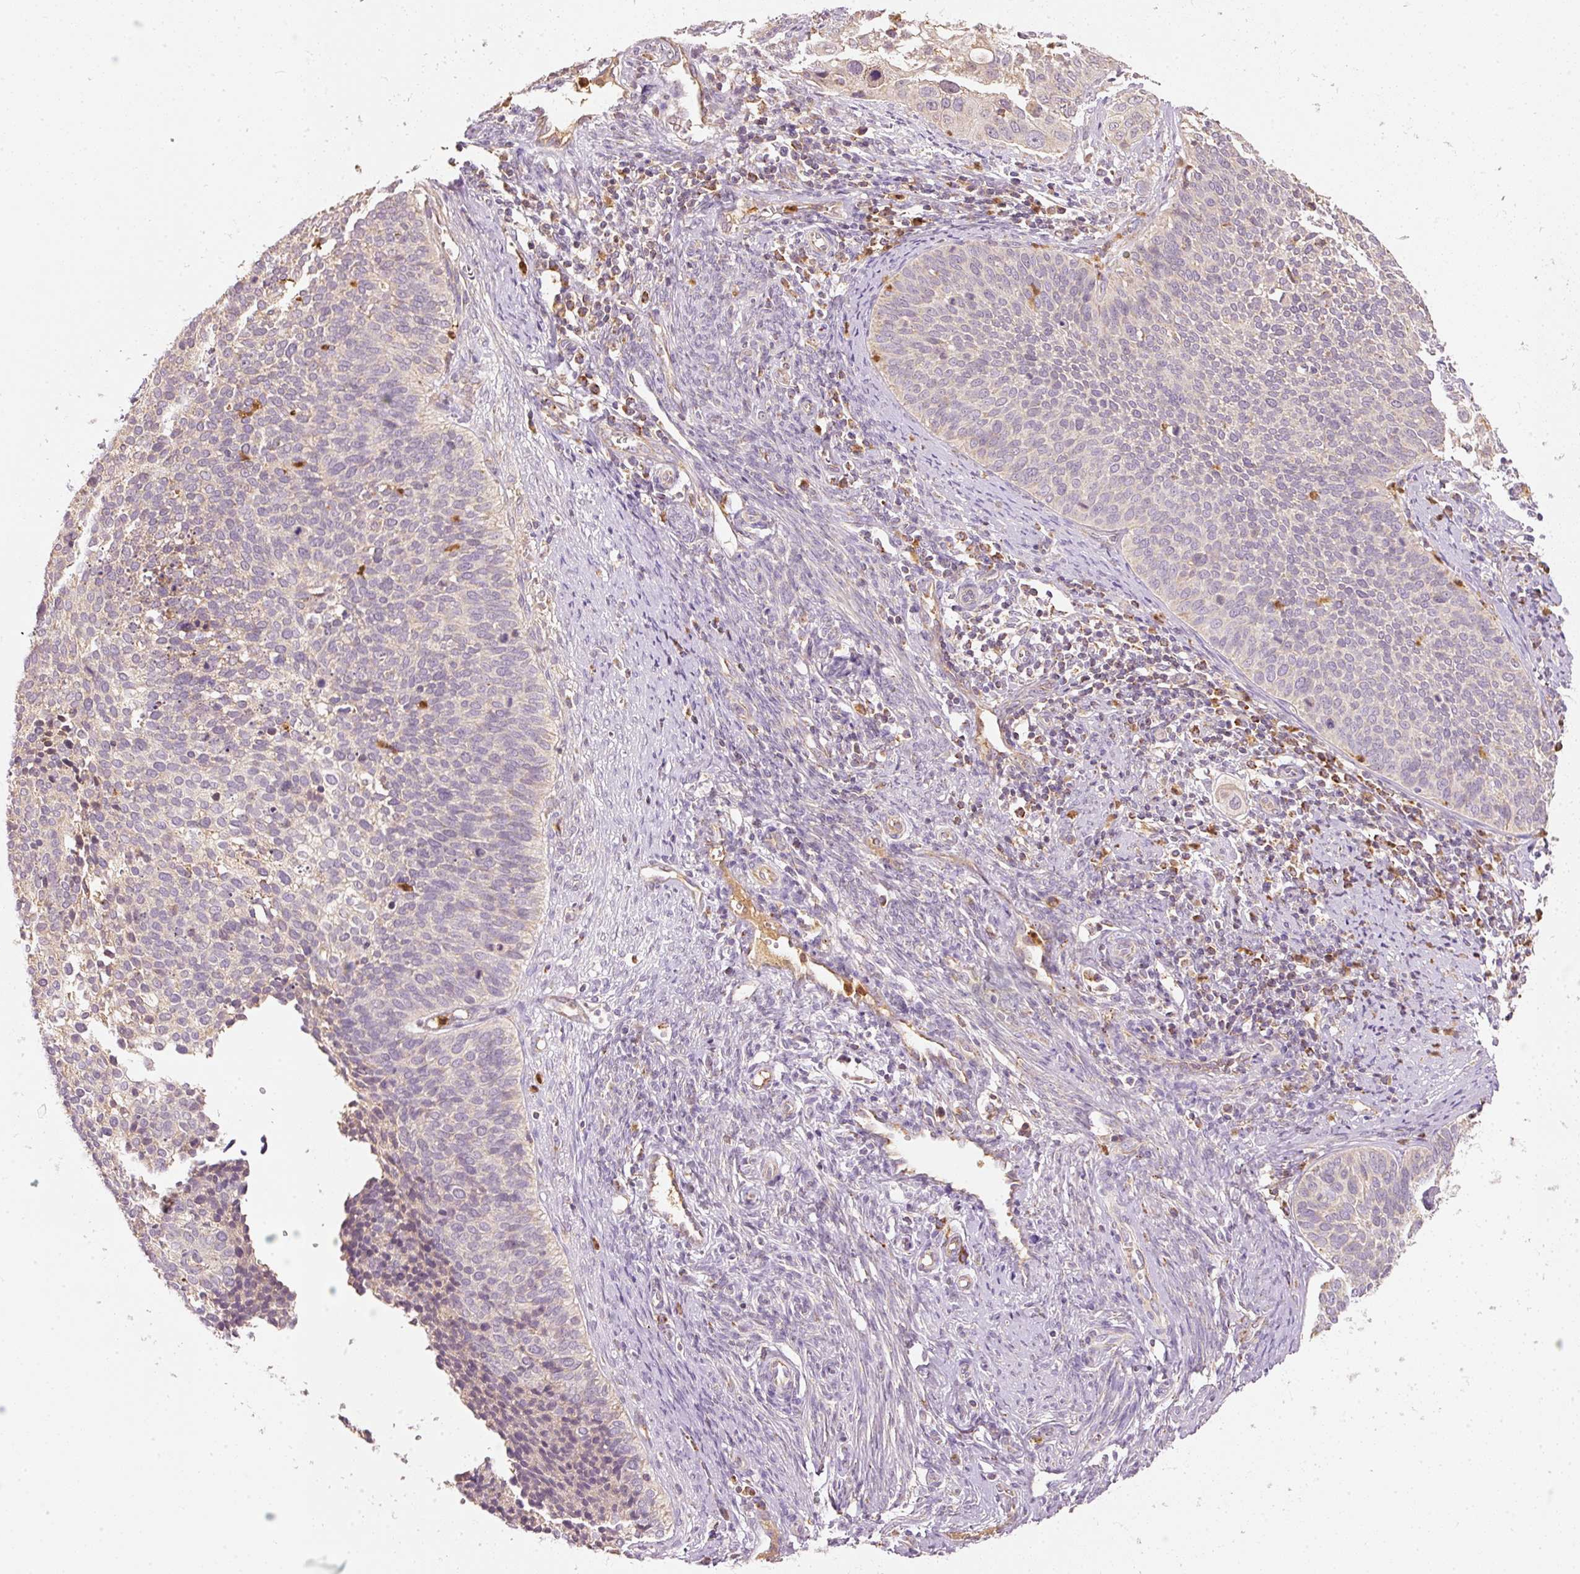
{"staining": {"intensity": "negative", "quantity": "none", "location": "none"}, "tissue": "cervical cancer", "cell_type": "Tumor cells", "image_type": "cancer", "snomed": [{"axis": "morphology", "description": "Squamous cell carcinoma, NOS"}, {"axis": "topography", "description": "Cervix"}], "caption": "IHC photomicrograph of cervical cancer stained for a protein (brown), which demonstrates no staining in tumor cells.", "gene": "PSENEN", "patient": {"sex": "female", "age": 34}}